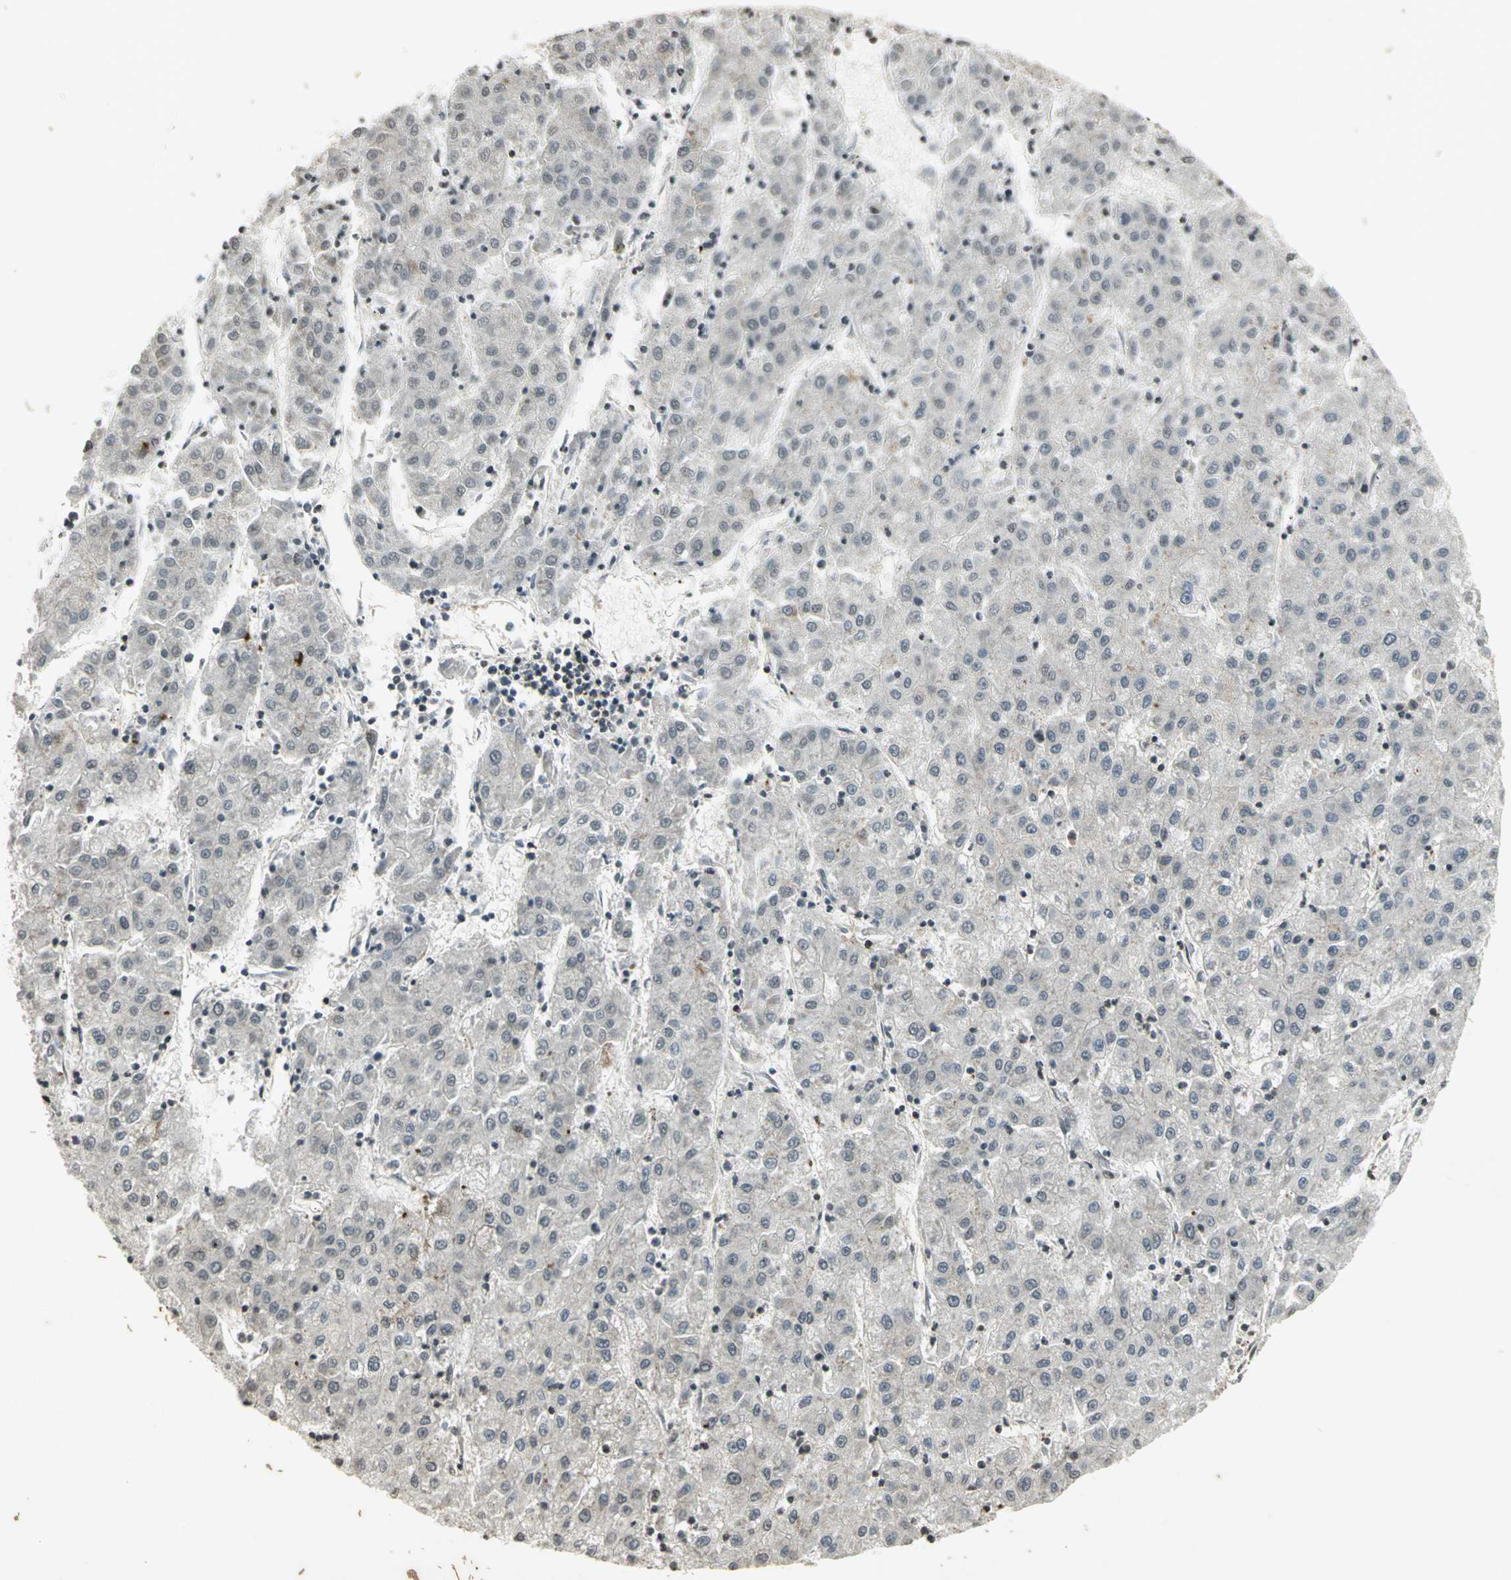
{"staining": {"intensity": "negative", "quantity": "none", "location": "none"}, "tissue": "liver cancer", "cell_type": "Tumor cells", "image_type": "cancer", "snomed": [{"axis": "morphology", "description": "Carcinoma, Hepatocellular, NOS"}, {"axis": "topography", "description": "Liver"}], "caption": "DAB immunohistochemical staining of liver cancer (hepatocellular carcinoma) shows no significant expression in tumor cells.", "gene": "IL16", "patient": {"sex": "male", "age": 72}}